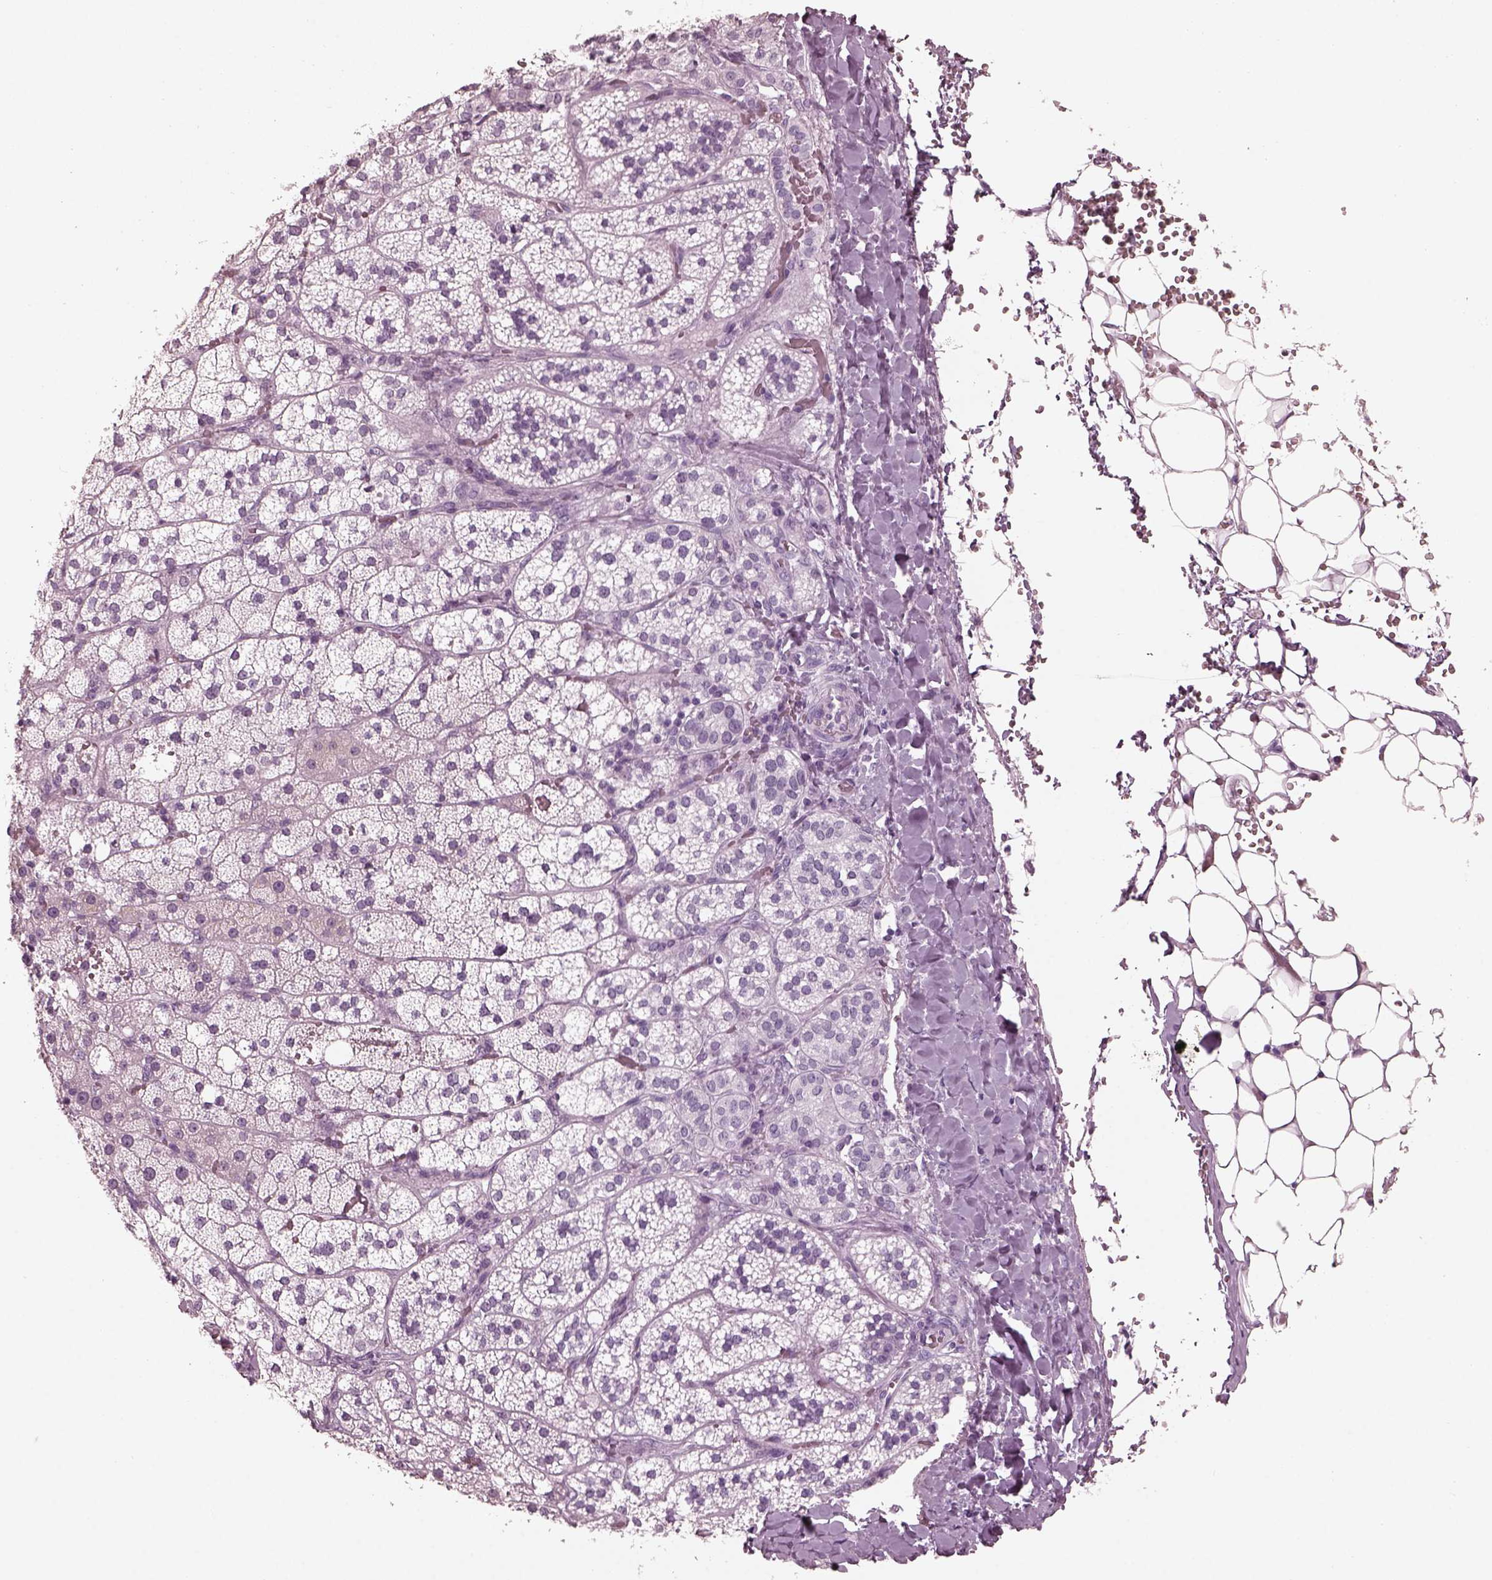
{"staining": {"intensity": "negative", "quantity": "none", "location": "none"}, "tissue": "adrenal gland", "cell_type": "Glandular cells", "image_type": "normal", "snomed": [{"axis": "morphology", "description": "Normal tissue, NOS"}, {"axis": "topography", "description": "Adrenal gland"}], "caption": "Immunohistochemistry (IHC) of benign adrenal gland displays no staining in glandular cells. Nuclei are stained in blue.", "gene": "FABP9", "patient": {"sex": "male", "age": 53}}